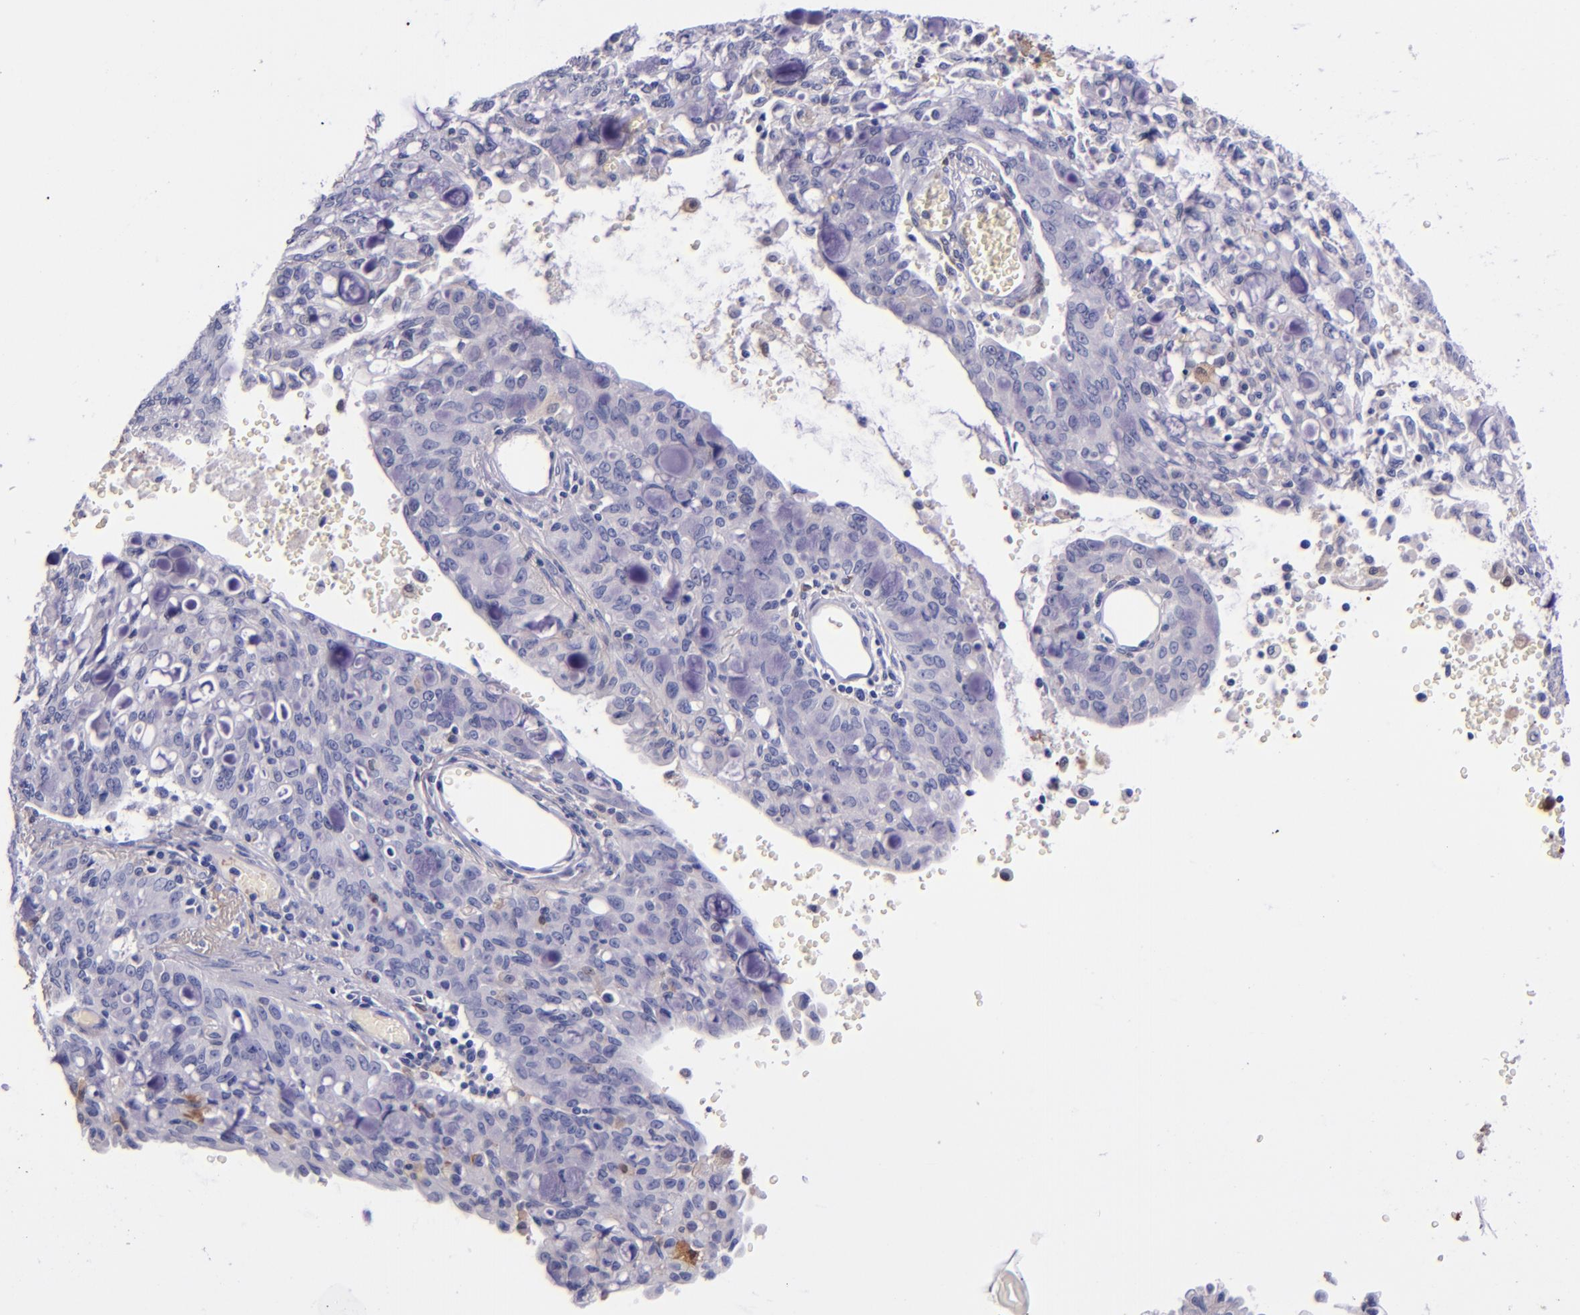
{"staining": {"intensity": "negative", "quantity": "none", "location": "none"}, "tissue": "lung cancer", "cell_type": "Tumor cells", "image_type": "cancer", "snomed": [{"axis": "morphology", "description": "Adenocarcinoma, NOS"}, {"axis": "topography", "description": "Lung"}], "caption": "This is an IHC histopathology image of adenocarcinoma (lung). There is no positivity in tumor cells.", "gene": "F13A1", "patient": {"sex": "female", "age": 44}}